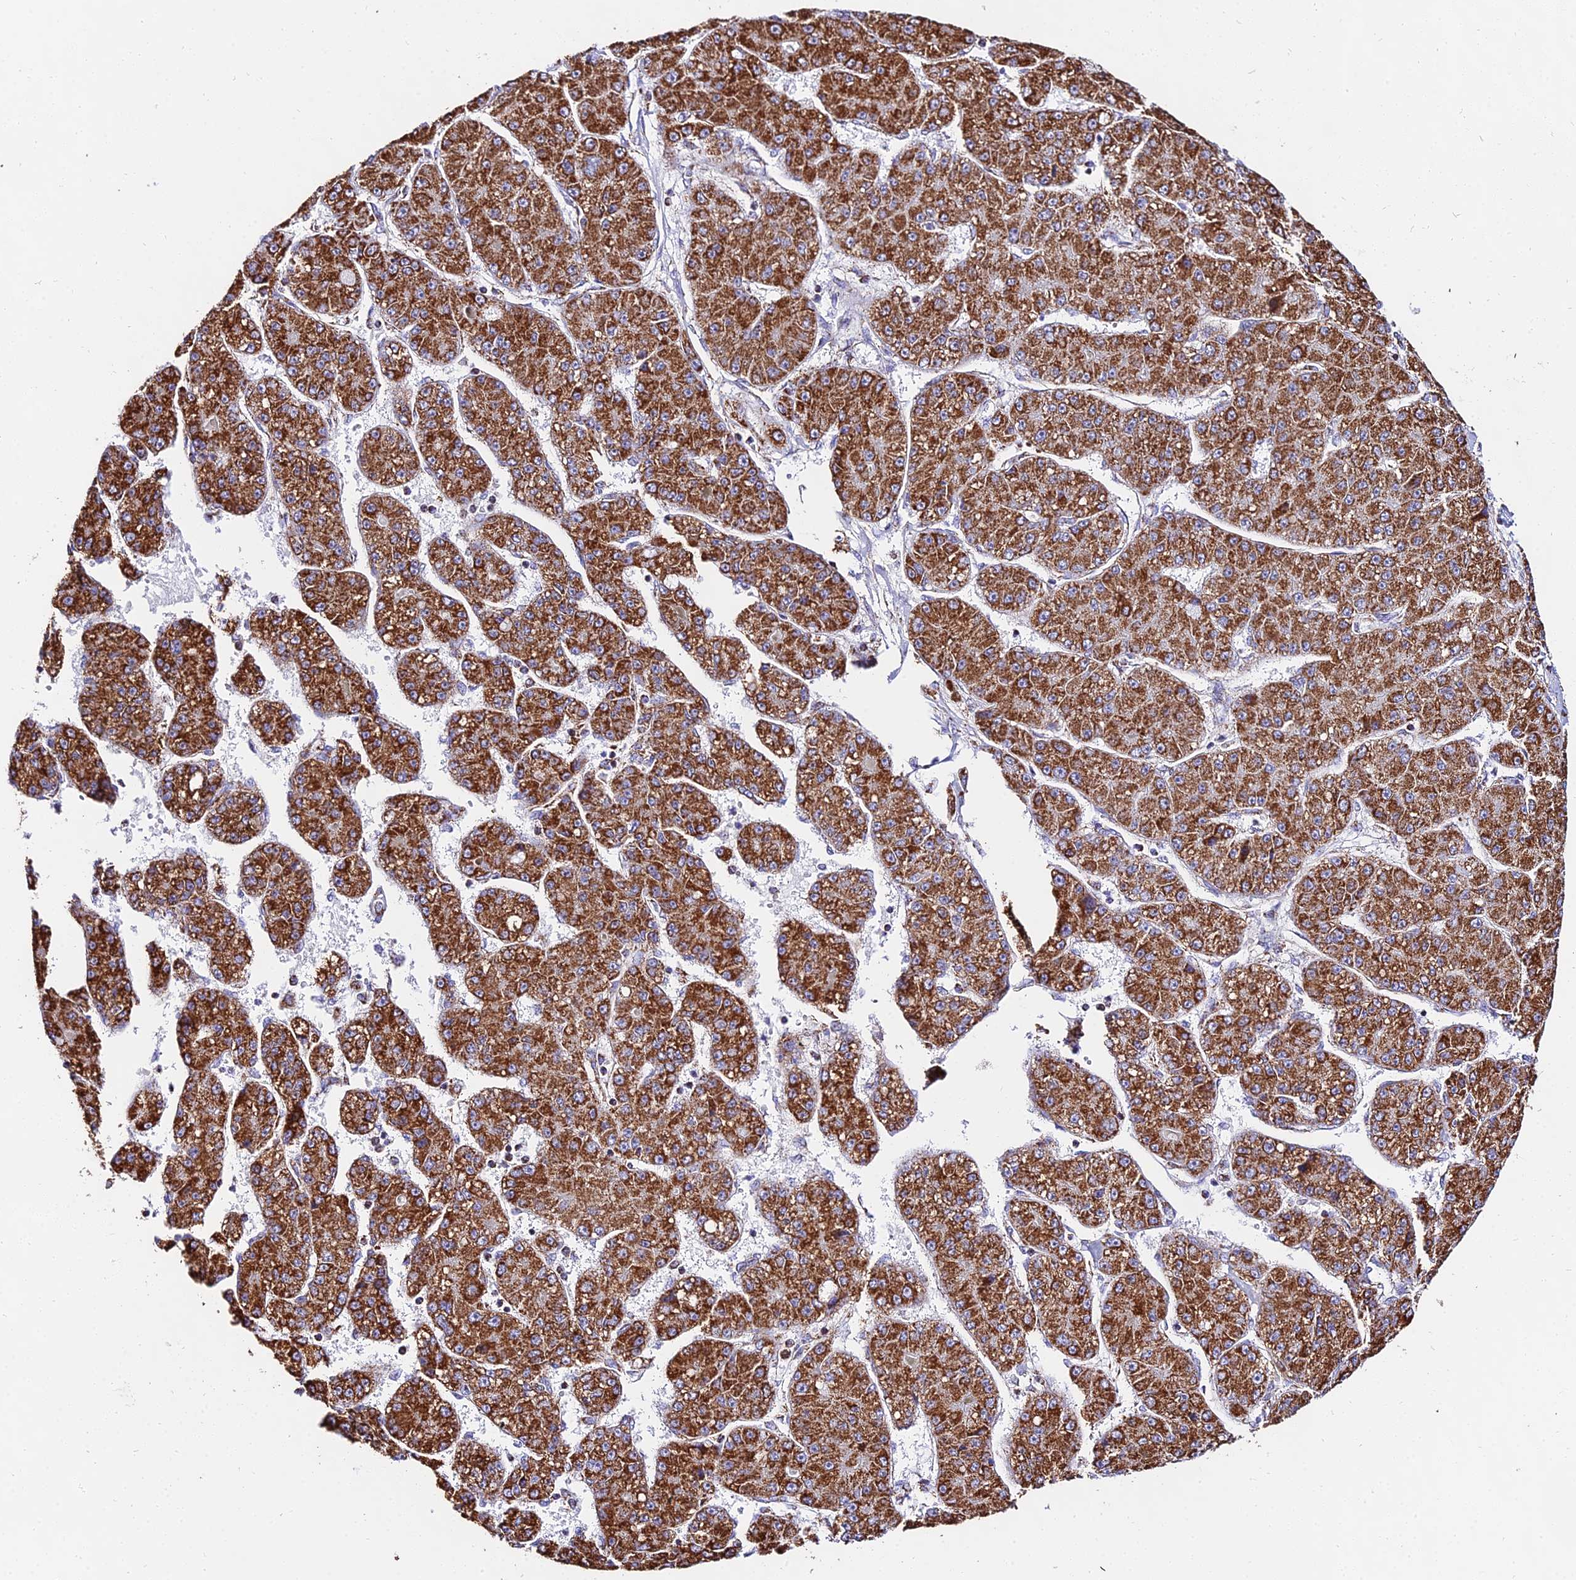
{"staining": {"intensity": "strong", "quantity": ">75%", "location": "cytoplasmic/membranous"}, "tissue": "liver cancer", "cell_type": "Tumor cells", "image_type": "cancer", "snomed": [{"axis": "morphology", "description": "Carcinoma, Hepatocellular, NOS"}, {"axis": "topography", "description": "Liver"}], "caption": "DAB (3,3'-diaminobenzidine) immunohistochemical staining of liver cancer (hepatocellular carcinoma) demonstrates strong cytoplasmic/membranous protein positivity in about >75% of tumor cells. The staining was performed using DAB (3,3'-diaminobenzidine), with brown indicating positive protein expression. Nuclei are stained blue with hematoxylin.", "gene": "ATP5PD", "patient": {"sex": "male", "age": 67}}